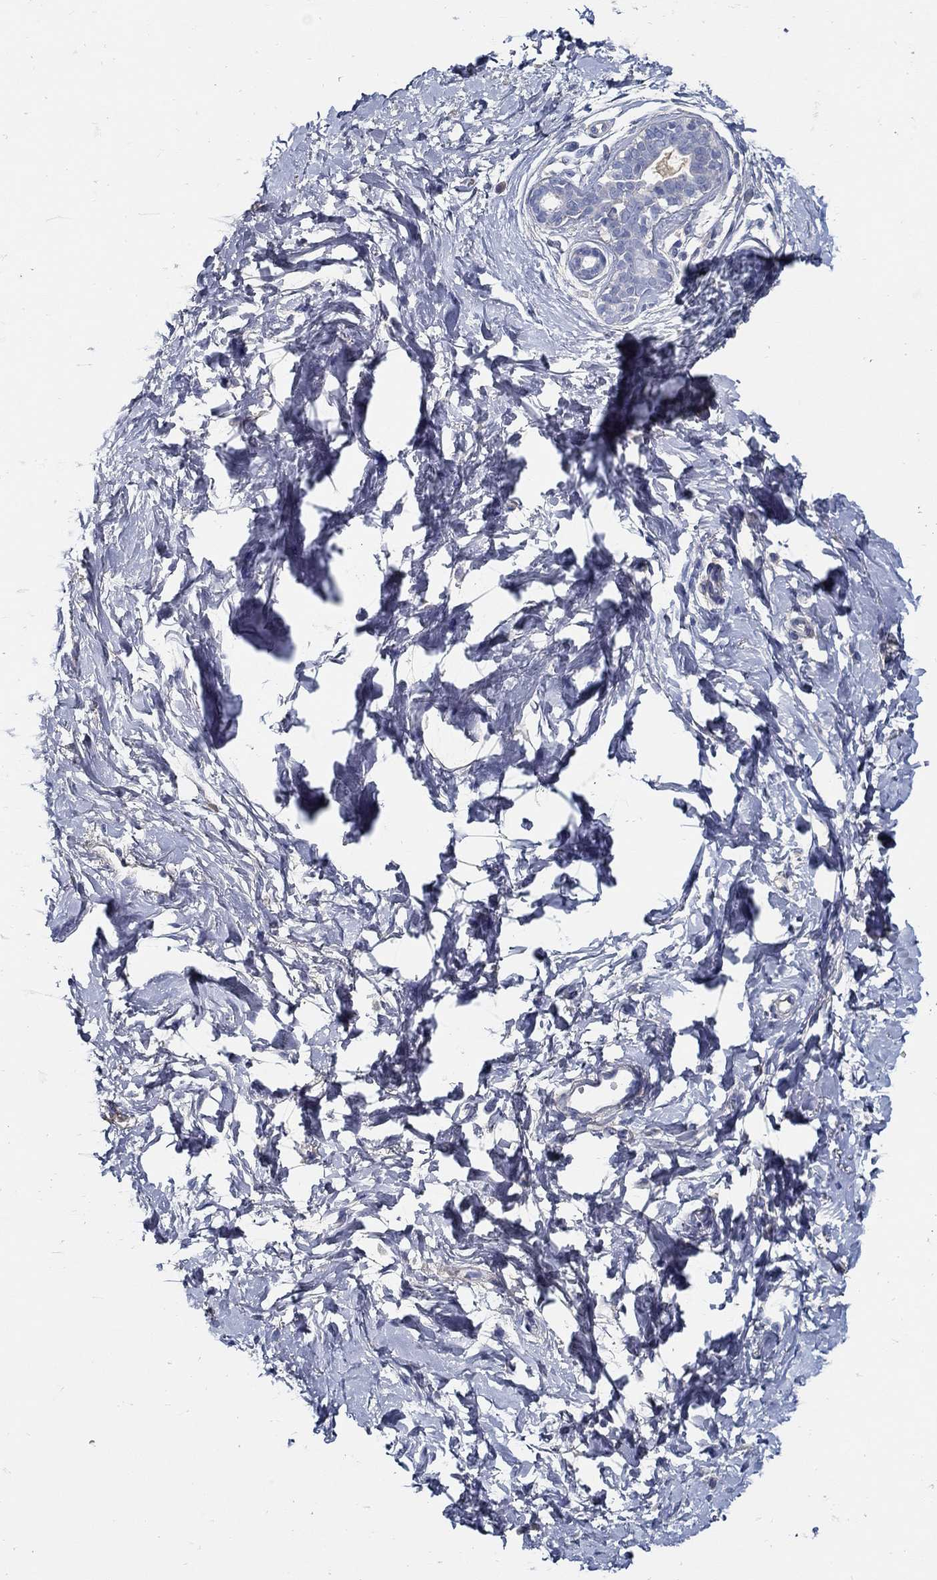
{"staining": {"intensity": "negative", "quantity": "none", "location": "none"}, "tissue": "breast", "cell_type": "Adipocytes", "image_type": "normal", "snomed": [{"axis": "morphology", "description": "Normal tissue, NOS"}, {"axis": "topography", "description": "Breast"}], "caption": "The image reveals no significant staining in adipocytes of breast.", "gene": "TGFBI", "patient": {"sex": "female", "age": 37}}